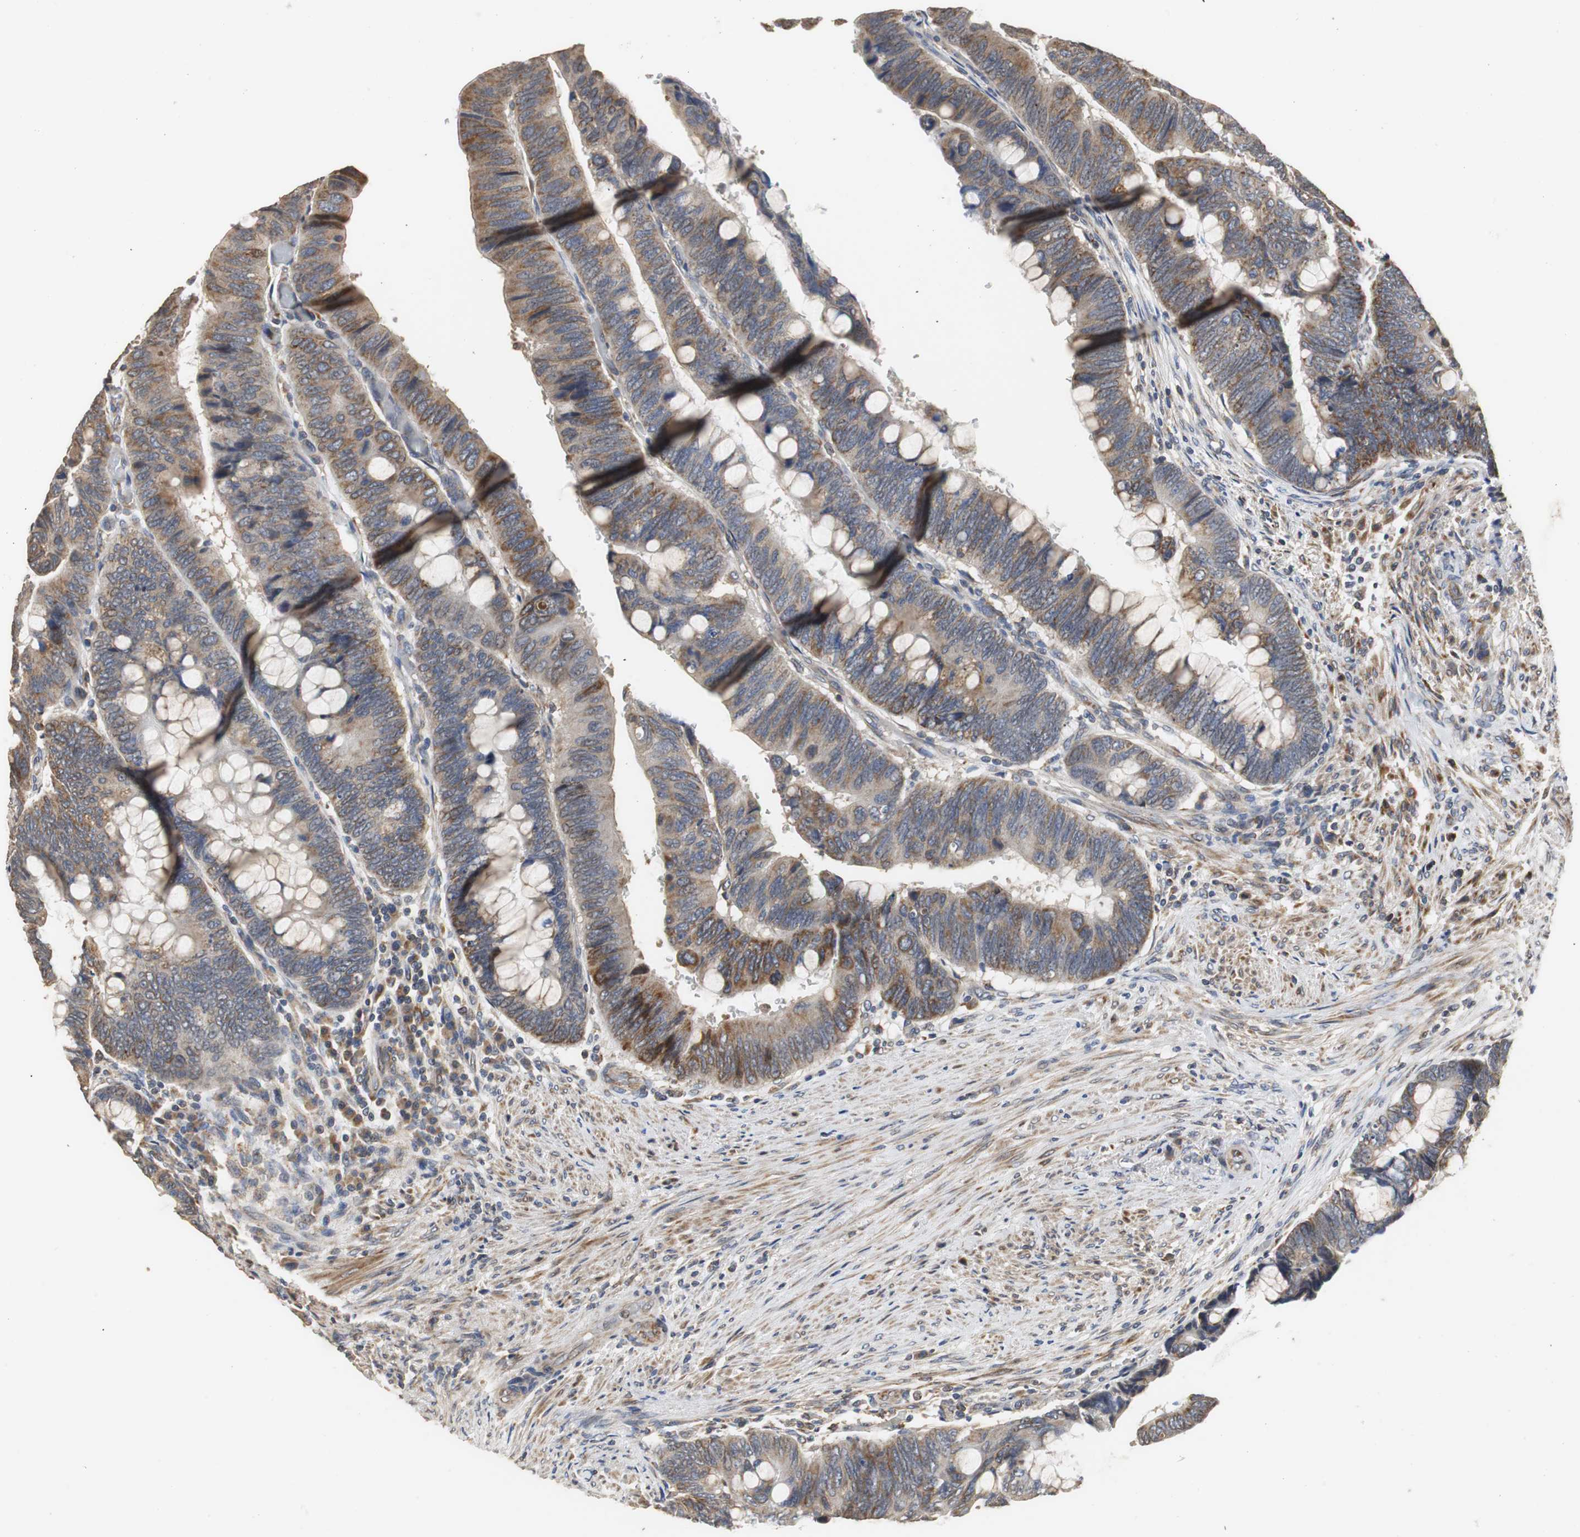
{"staining": {"intensity": "moderate", "quantity": ">75%", "location": "cytoplasmic/membranous"}, "tissue": "colorectal cancer", "cell_type": "Tumor cells", "image_type": "cancer", "snomed": [{"axis": "morphology", "description": "Normal tissue, NOS"}, {"axis": "morphology", "description": "Adenocarcinoma, NOS"}, {"axis": "topography", "description": "Rectum"}], "caption": "High-magnification brightfield microscopy of colorectal cancer stained with DAB (brown) and counterstained with hematoxylin (blue). tumor cells exhibit moderate cytoplasmic/membranous expression is present in about>75% of cells.", "gene": "HMGCL", "patient": {"sex": "male", "age": 92}}